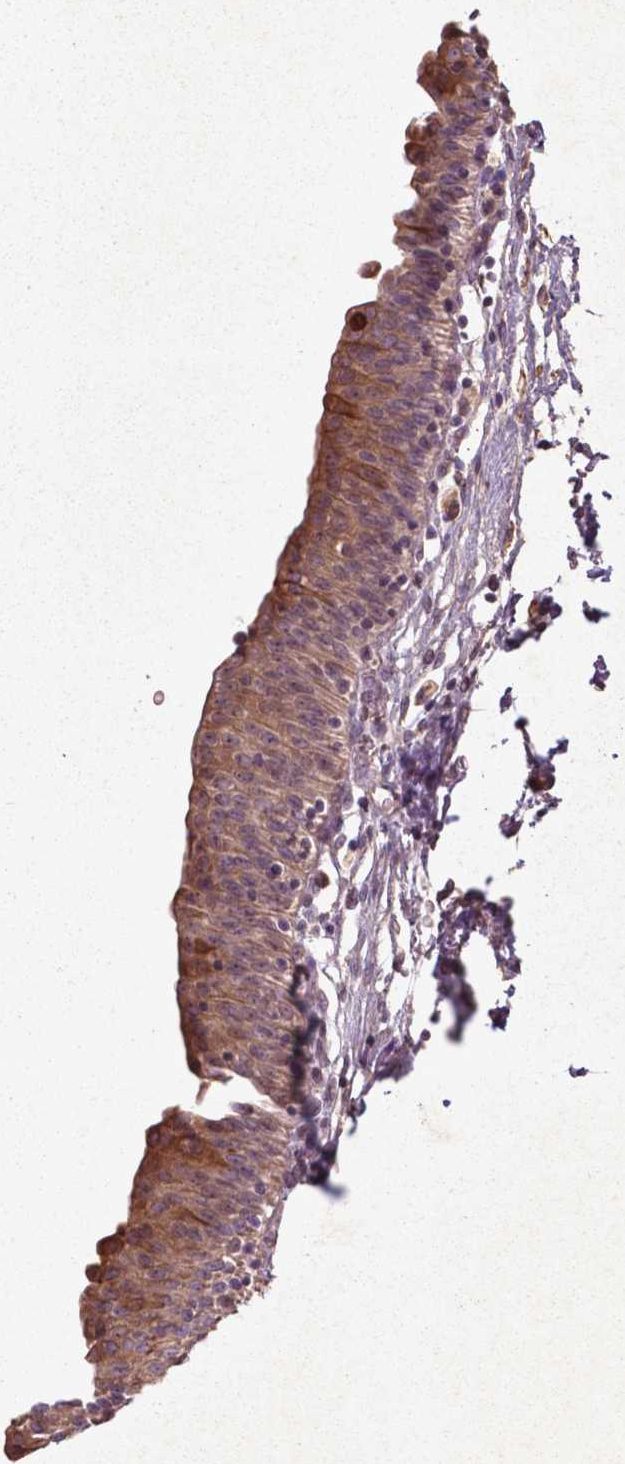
{"staining": {"intensity": "moderate", "quantity": ">75%", "location": "cytoplasmic/membranous"}, "tissue": "urinary bladder", "cell_type": "Urothelial cells", "image_type": "normal", "snomed": [{"axis": "morphology", "description": "Normal tissue, NOS"}, {"axis": "topography", "description": "Urinary bladder"}], "caption": "This histopathology image shows unremarkable urinary bladder stained with IHC to label a protein in brown. The cytoplasmic/membranous of urothelial cells show moderate positivity for the protein. Nuclei are counter-stained blue.", "gene": "COQ2", "patient": {"sex": "male", "age": 56}}